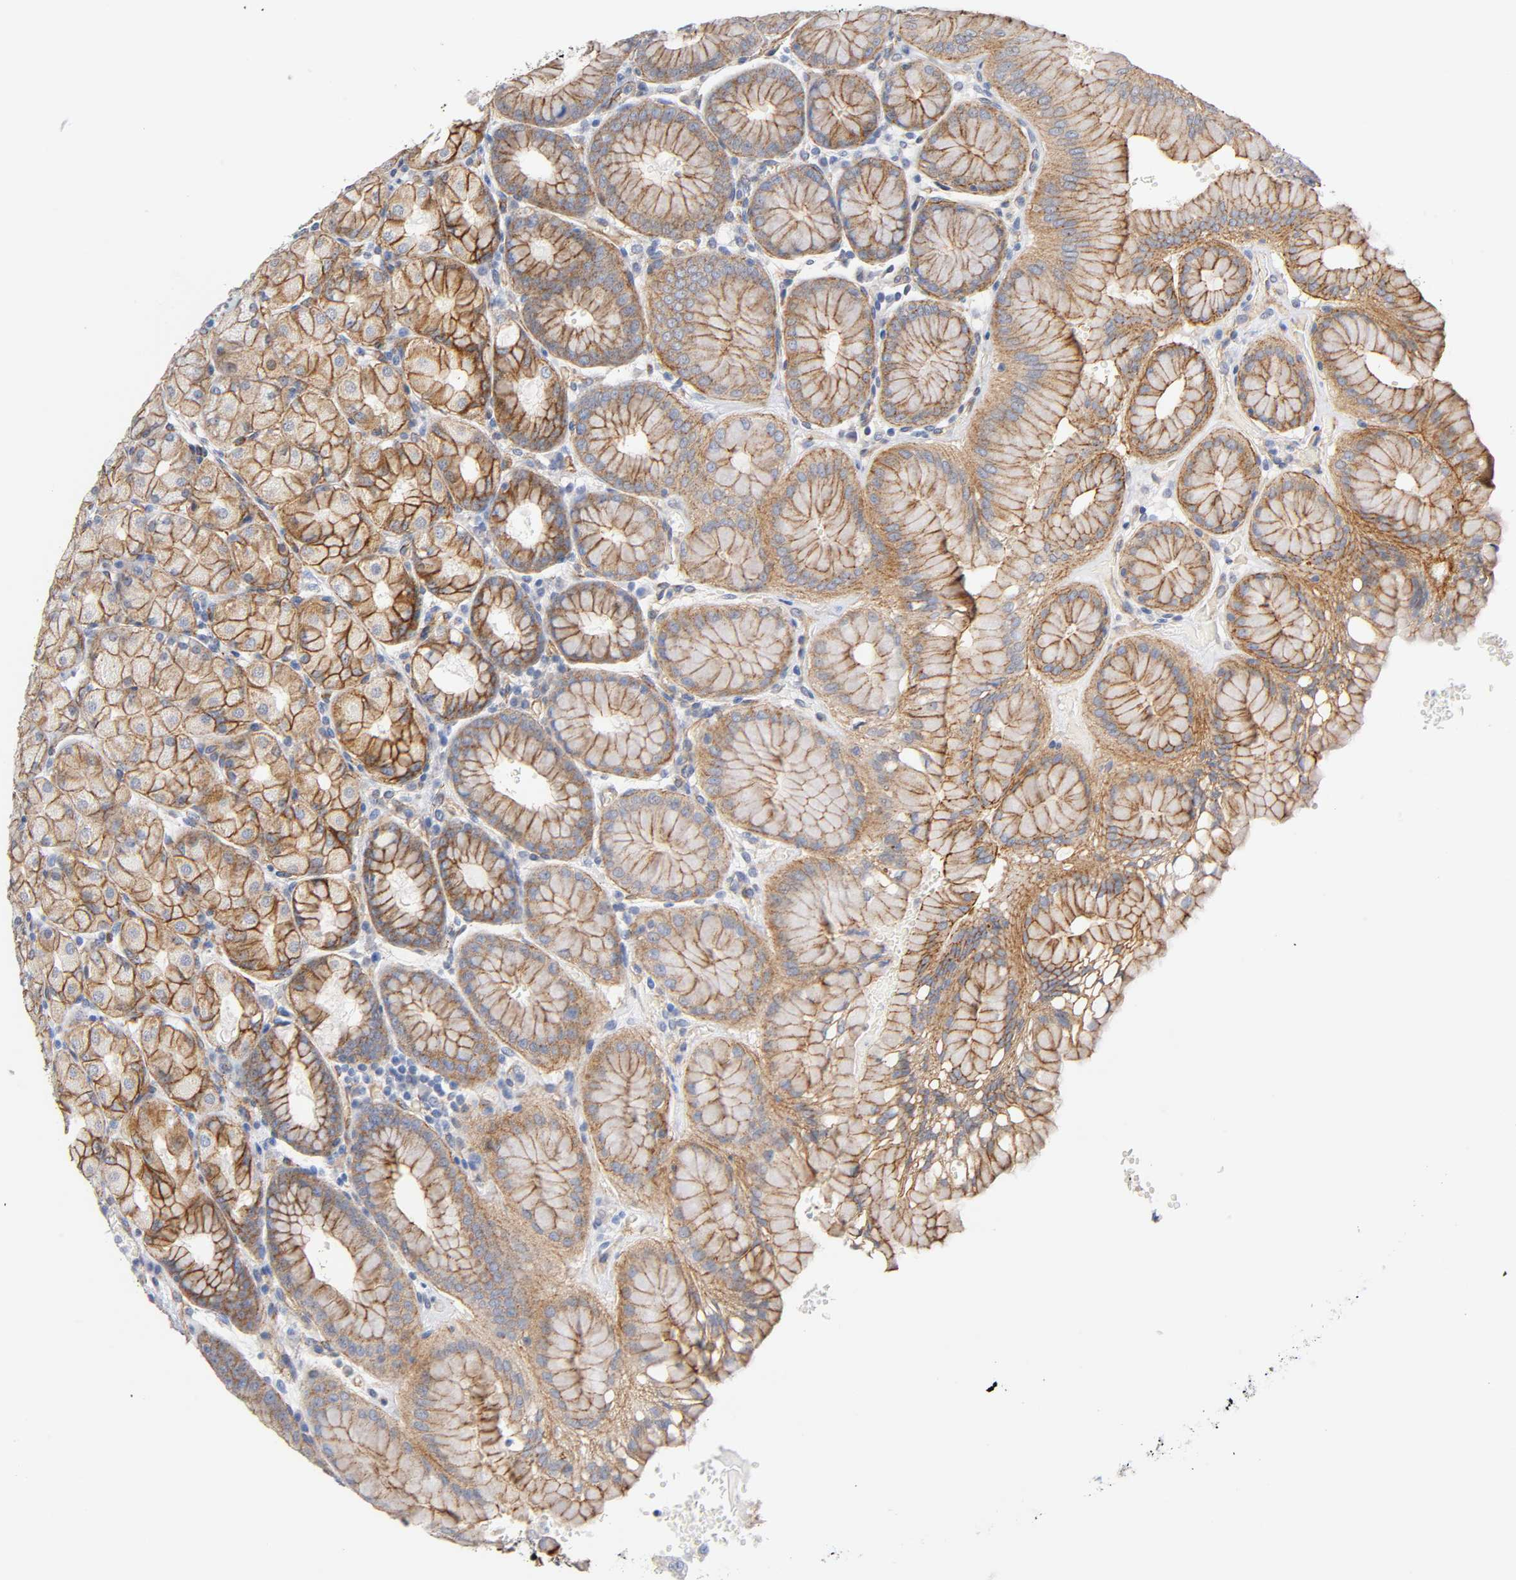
{"staining": {"intensity": "moderate", "quantity": ">75%", "location": "cytoplasmic/membranous"}, "tissue": "stomach", "cell_type": "Glandular cells", "image_type": "normal", "snomed": [{"axis": "morphology", "description": "Normal tissue, NOS"}, {"axis": "topography", "description": "Stomach, upper"}, {"axis": "topography", "description": "Stomach"}], "caption": "A micrograph of human stomach stained for a protein shows moderate cytoplasmic/membranous brown staining in glandular cells. Immunohistochemistry (ihc) stains the protein in brown and the nuclei are stained blue.", "gene": "SPTAN1", "patient": {"sex": "male", "age": 76}}